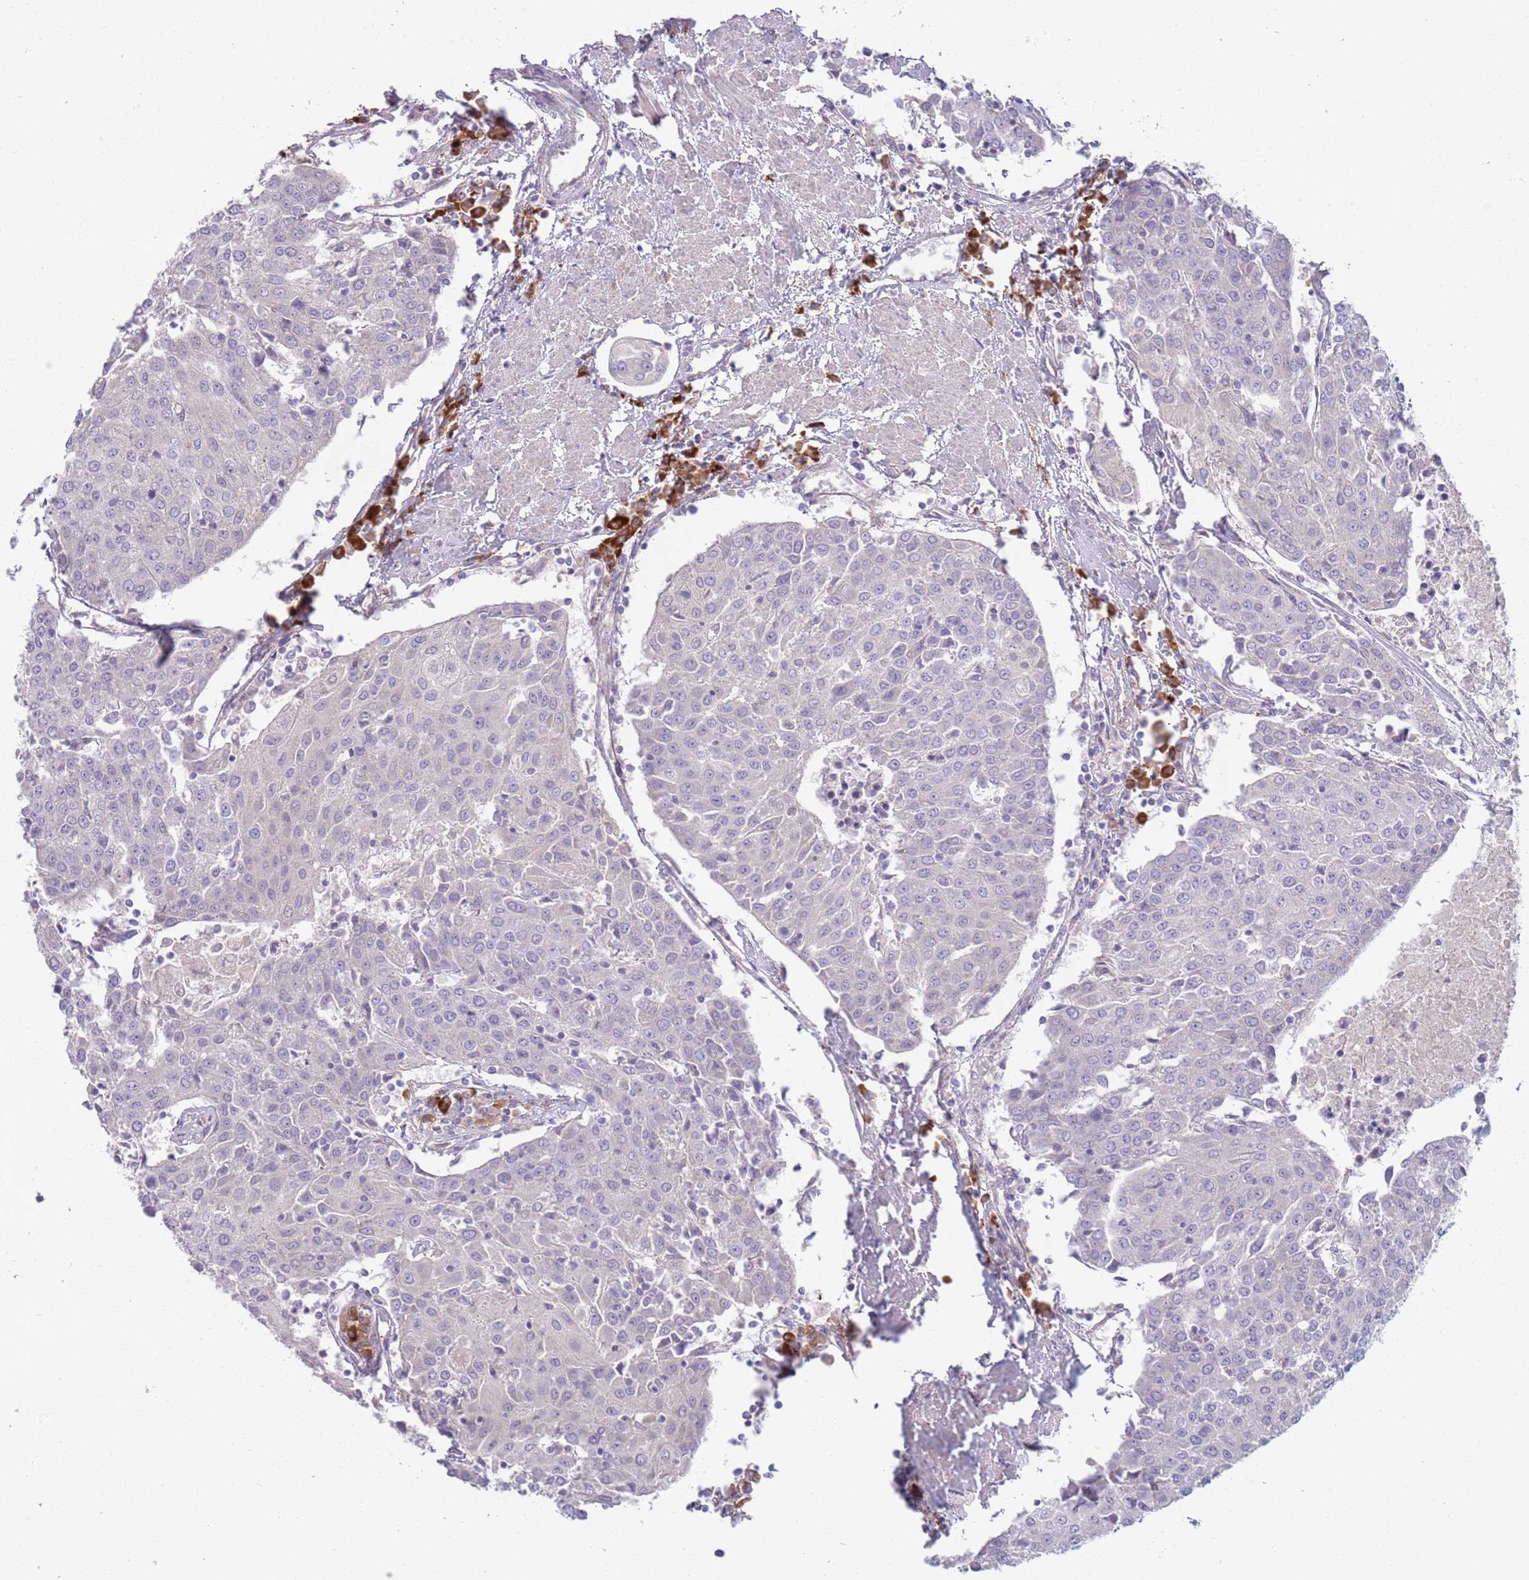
{"staining": {"intensity": "negative", "quantity": "none", "location": "none"}, "tissue": "urothelial cancer", "cell_type": "Tumor cells", "image_type": "cancer", "snomed": [{"axis": "morphology", "description": "Urothelial carcinoma, High grade"}, {"axis": "topography", "description": "Urinary bladder"}], "caption": "DAB immunohistochemical staining of high-grade urothelial carcinoma shows no significant expression in tumor cells. (DAB immunohistochemistry visualized using brightfield microscopy, high magnification).", "gene": "LTB", "patient": {"sex": "female", "age": 85}}